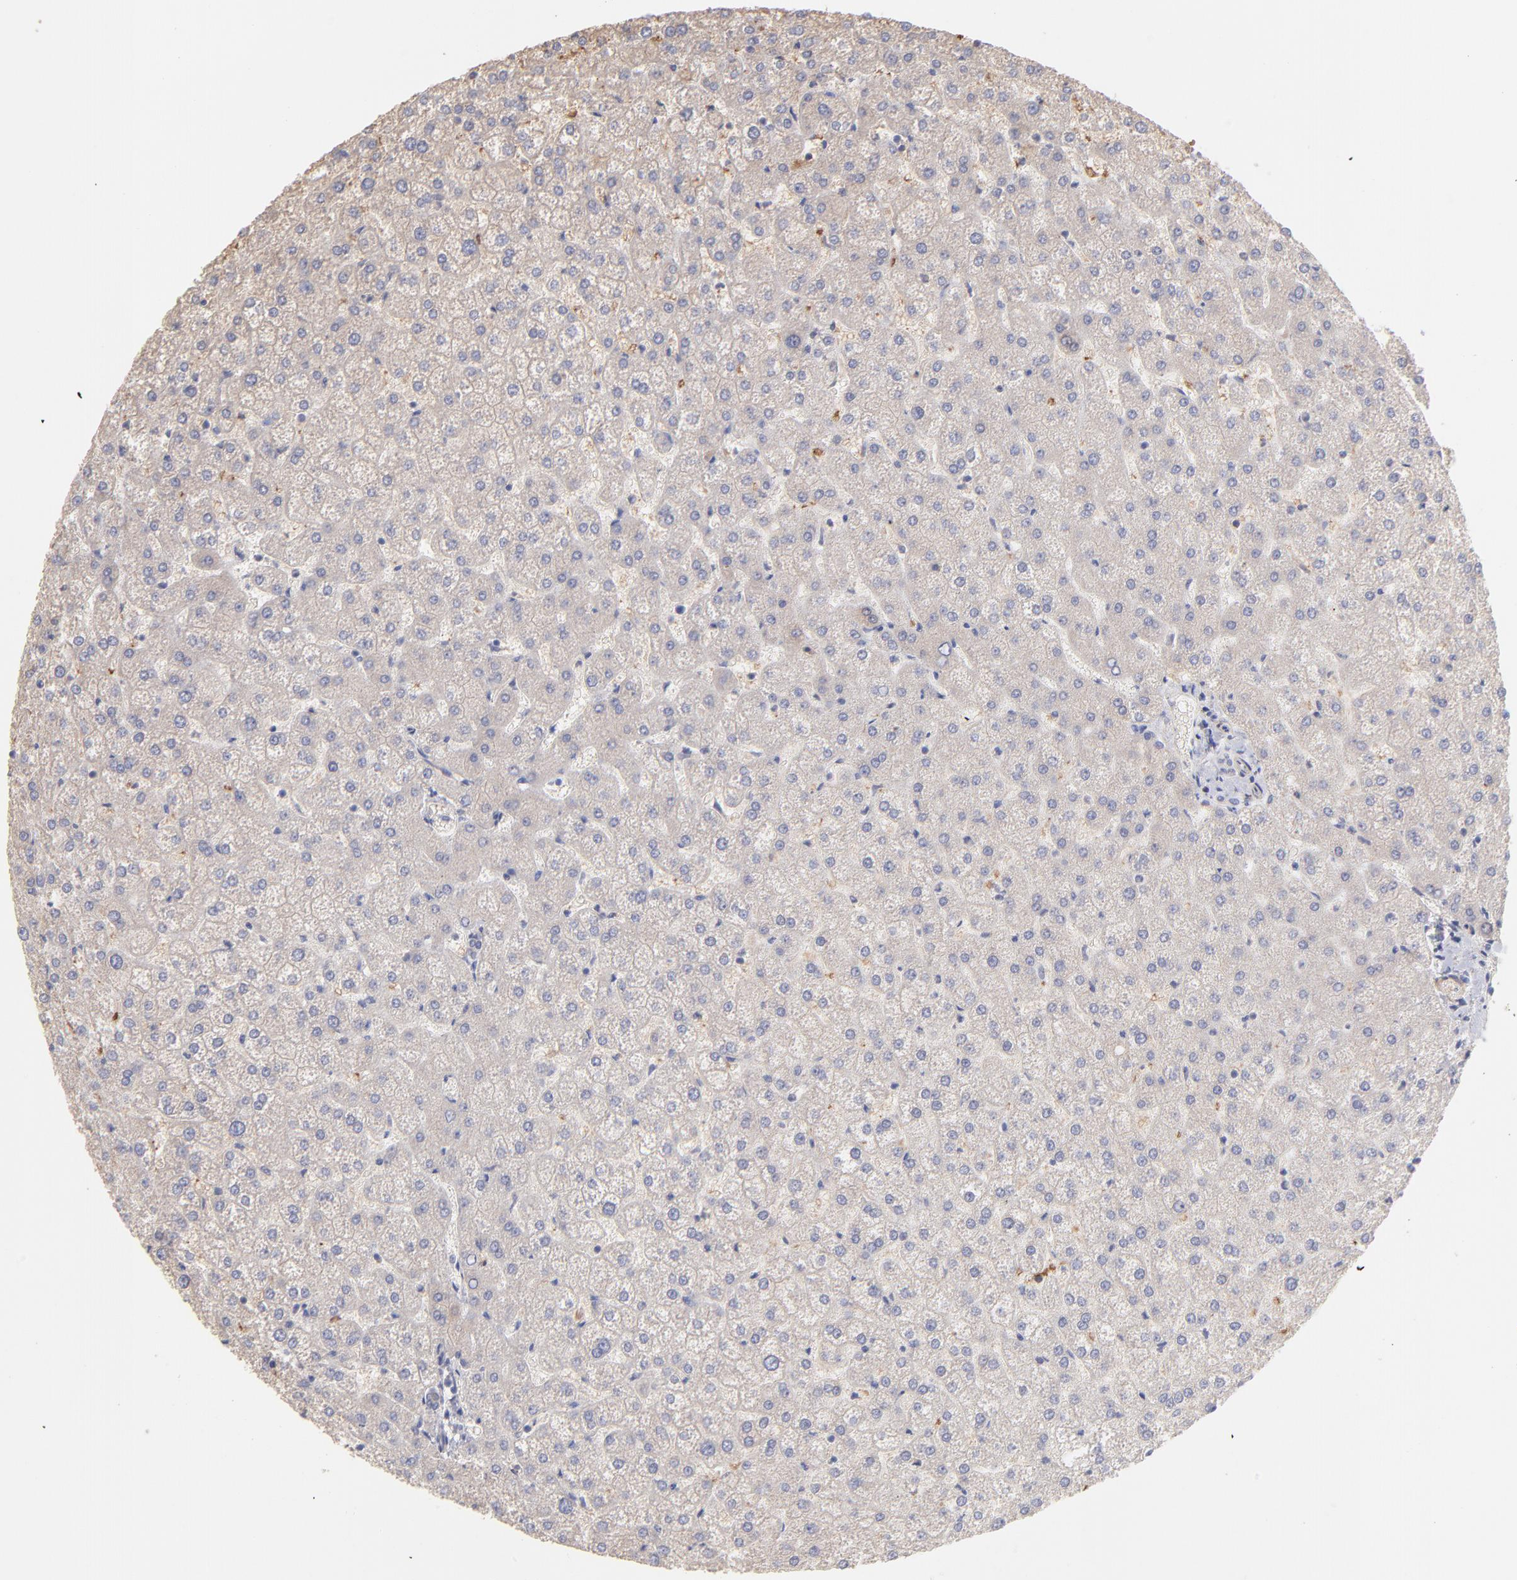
{"staining": {"intensity": "weak", "quantity": ">75%", "location": "cytoplasmic/membranous"}, "tissue": "liver", "cell_type": "Cholangiocytes", "image_type": "normal", "snomed": [{"axis": "morphology", "description": "Normal tissue, NOS"}, {"axis": "topography", "description": "Liver"}], "caption": "Protein staining shows weak cytoplasmic/membranous staining in approximately >75% of cholangiocytes in benign liver. (Stains: DAB (3,3'-diaminobenzidine) in brown, nuclei in blue, Microscopy: brightfield microscopy at high magnification).", "gene": "F13B", "patient": {"sex": "female", "age": 32}}